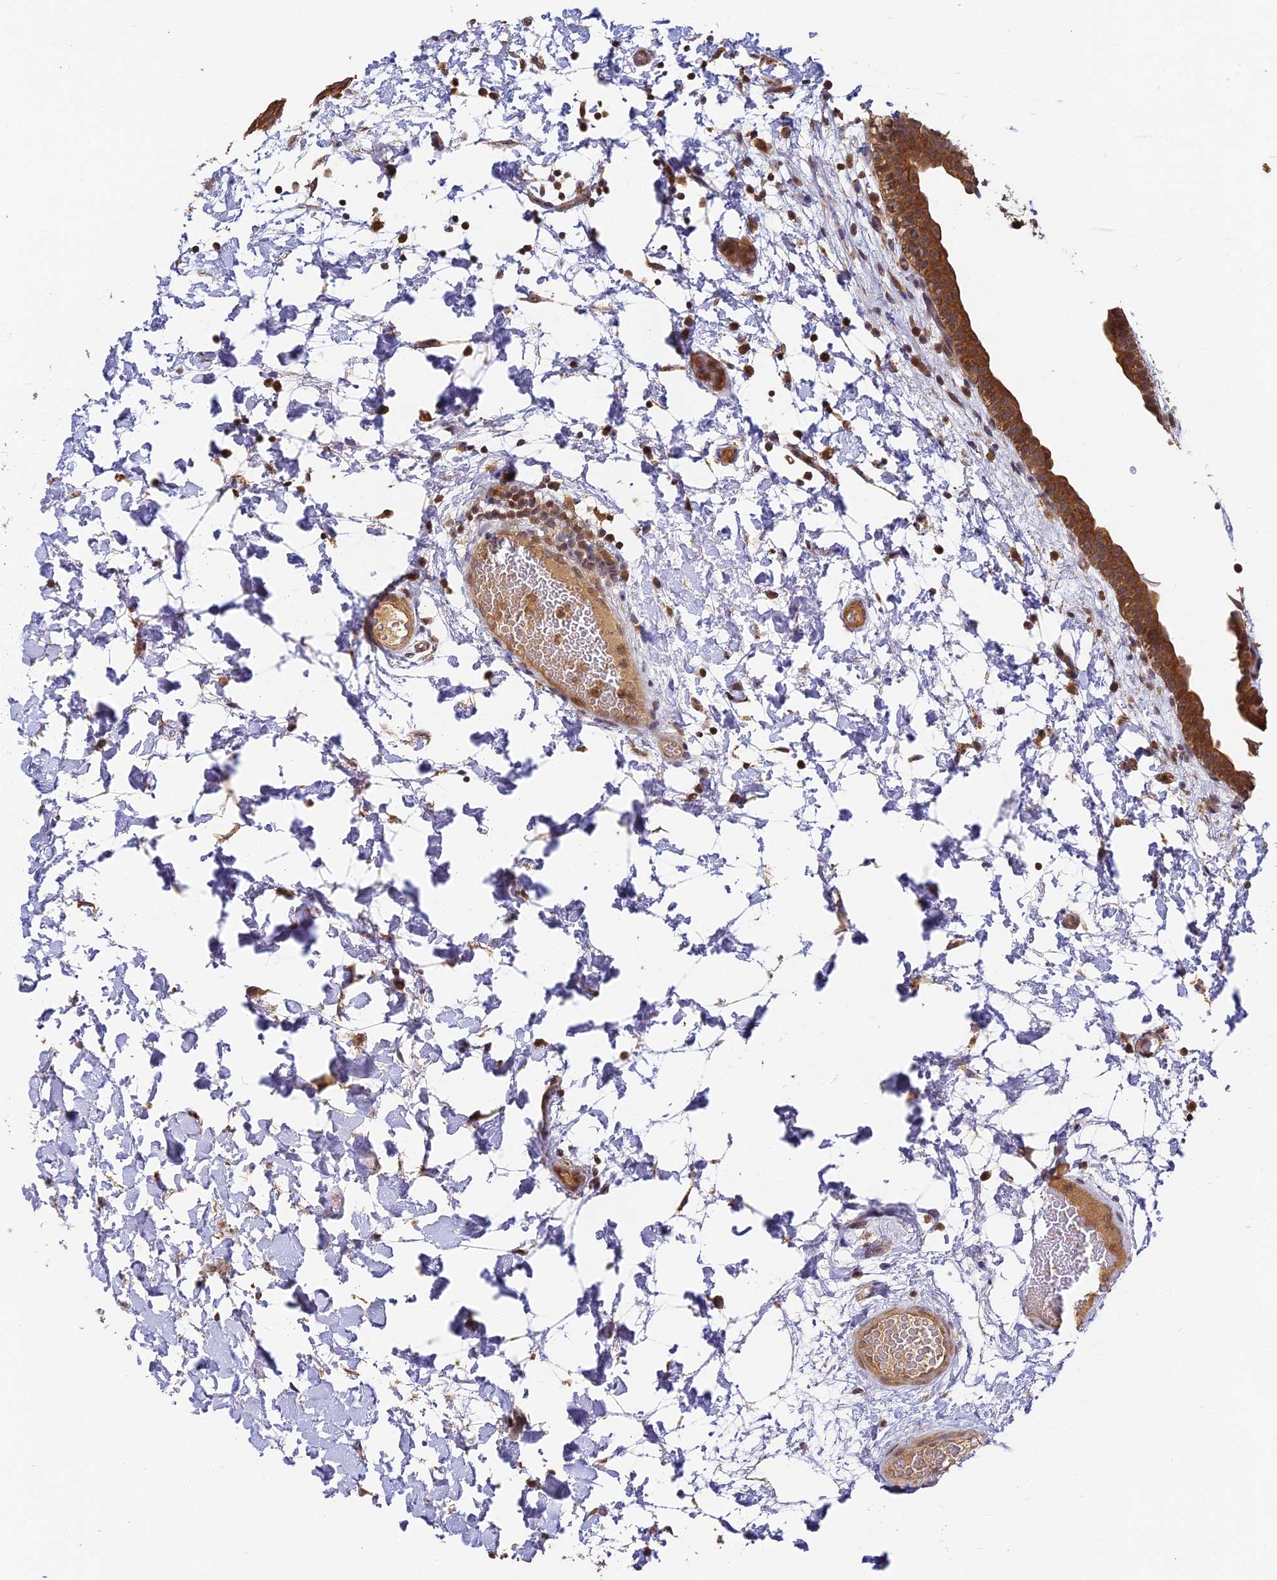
{"staining": {"intensity": "moderate", "quantity": ">75%", "location": "cytoplasmic/membranous,nuclear"}, "tissue": "urinary bladder", "cell_type": "Urothelial cells", "image_type": "normal", "snomed": [{"axis": "morphology", "description": "Normal tissue, NOS"}, {"axis": "topography", "description": "Urinary bladder"}], "caption": "The image exhibits immunohistochemical staining of normal urinary bladder. There is moderate cytoplasmic/membranous,nuclear staining is seen in about >75% of urothelial cells.", "gene": "ENSG00000268870", "patient": {"sex": "male", "age": 83}}